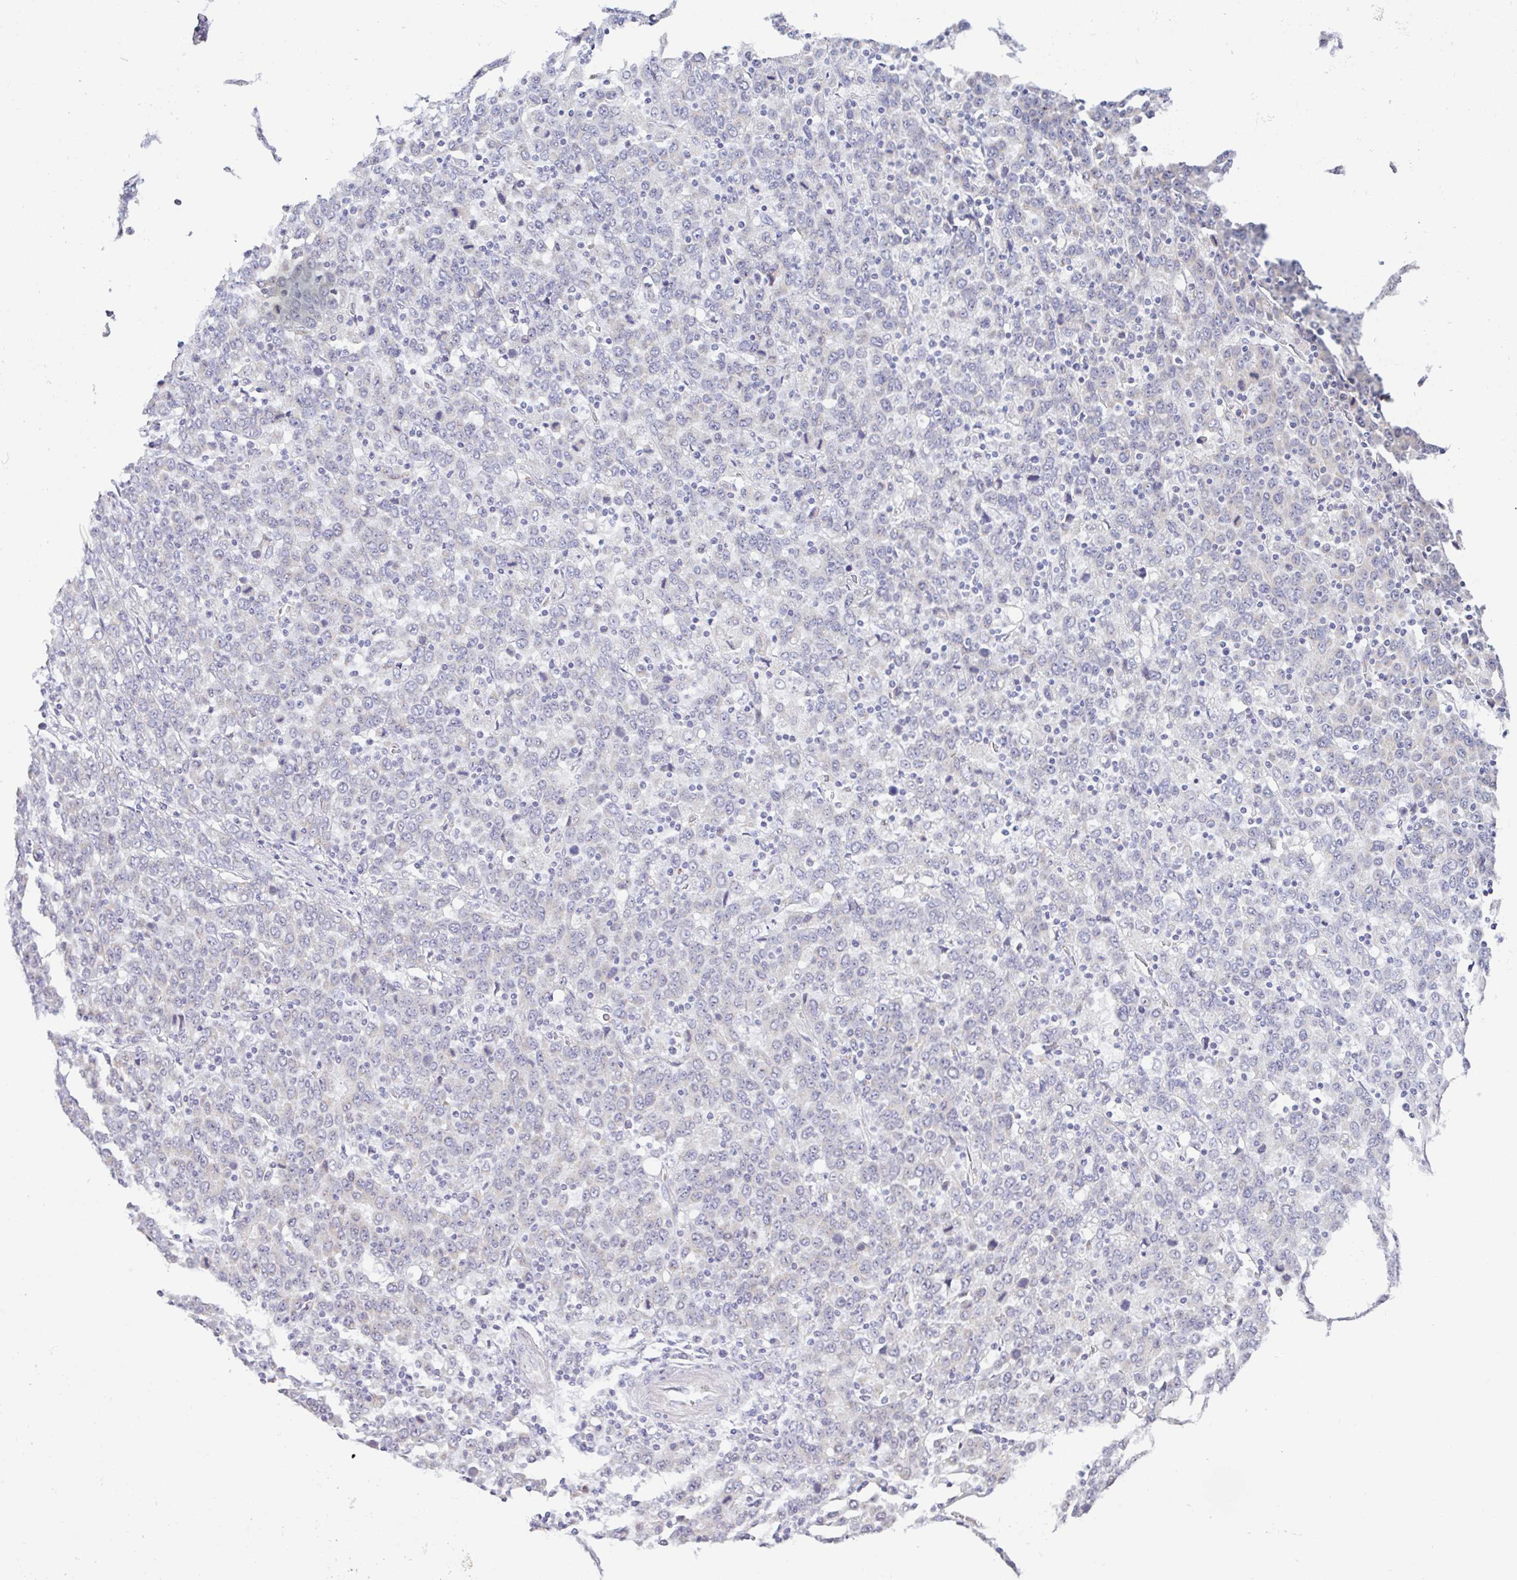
{"staining": {"intensity": "negative", "quantity": "none", "location": "none"}, "tissue": "stomach cancer", "cell_type": "Tumor cells", "image_type": "cancer", "snomed": [{"axis": "morphology", "description": "Adenocarcinoma, NOS"}, {"axis": "topography", "description": "Stomach, upper"}], "caption": "Immunohistochemistry of human stomach adenocarcinoma shows no staining in tumor cells.", "gene": "PLCD4", "patient": {"sex": "male", "age": 69}}